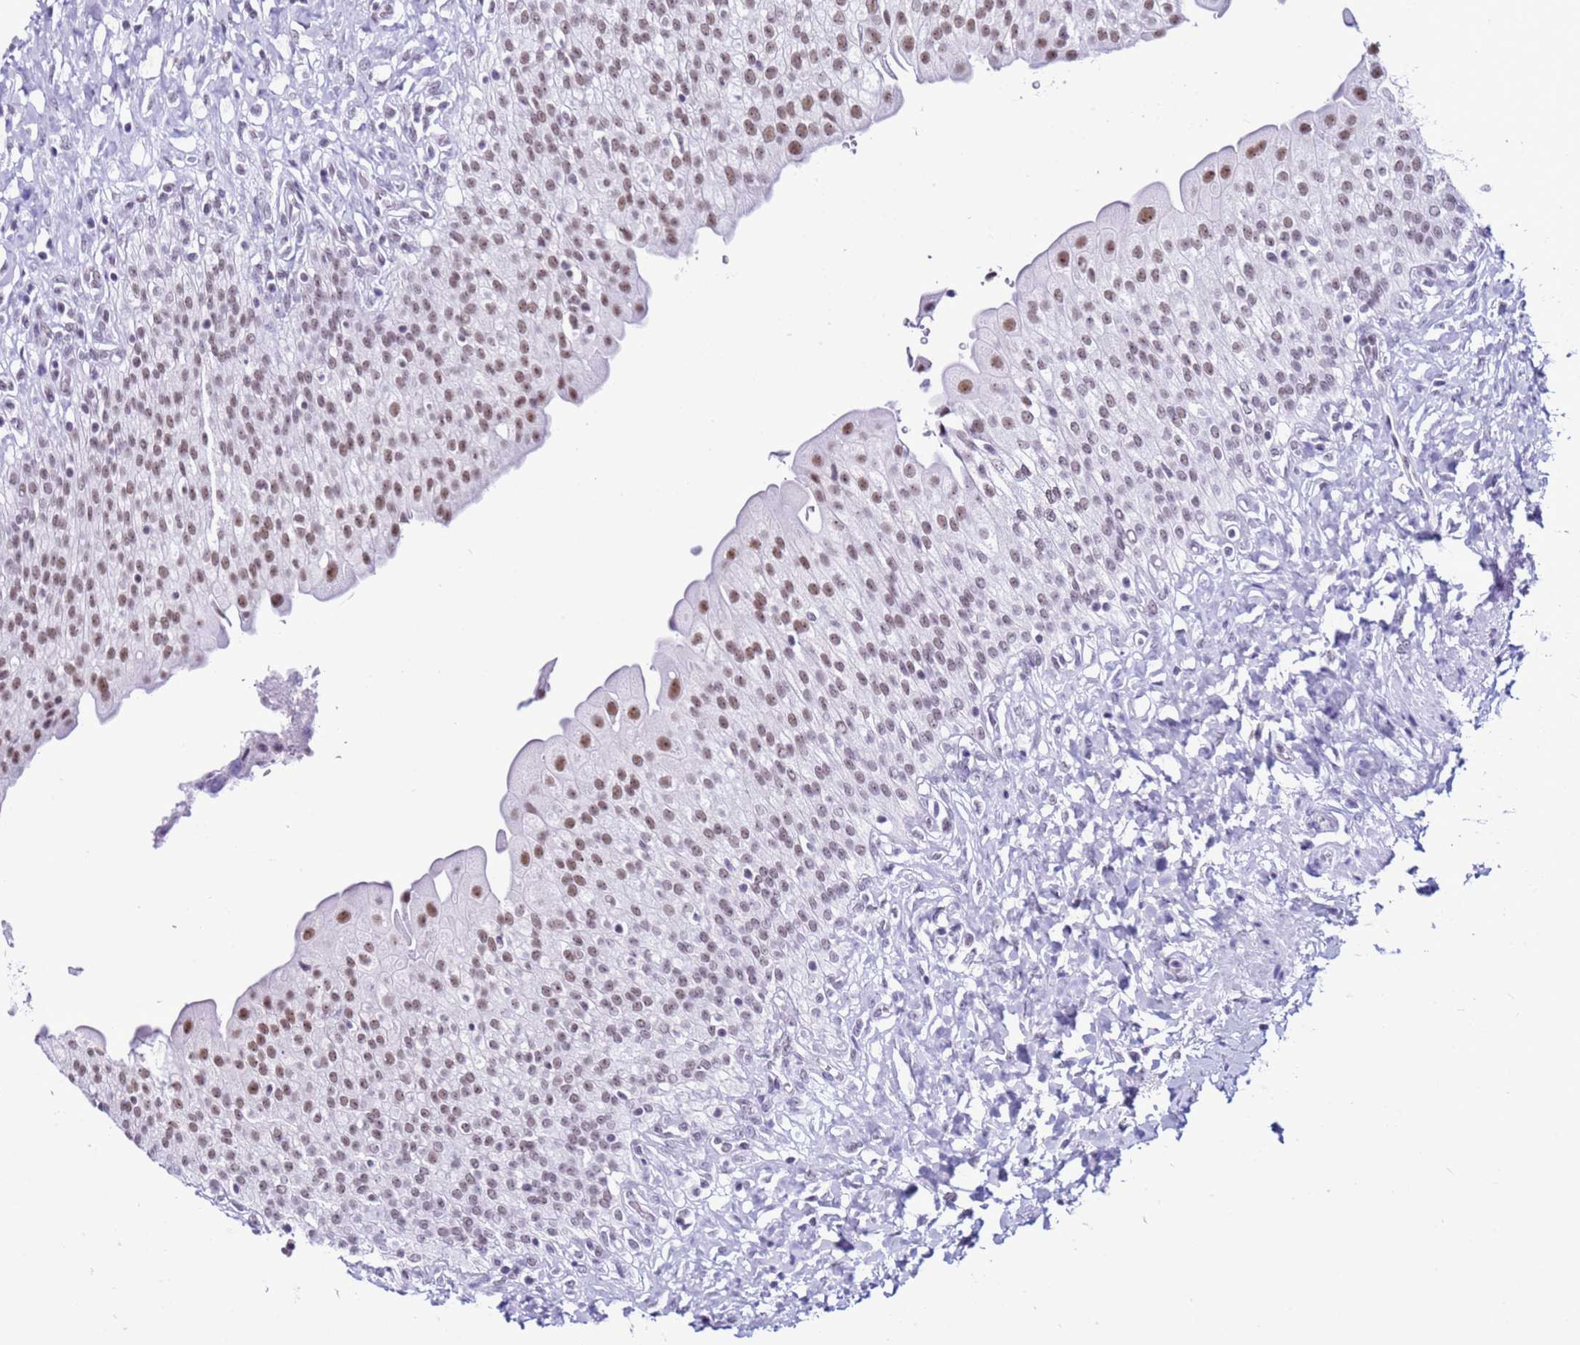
{"staining": {"intensity": "moderate", "quantity": ">75%", "location": "nuclear"}, "tissue": "urinary bladder", "cell_type": "Urothelial cells", "image_type": "normal", "snomed": [{"axis": "morphology", "description": "Normal tissue, NOS"}, {"axis": "morphology", "description": "Inflammation, NOS"}, {"axis": "topography", "description": "Urinary bladder"}], "caption": "Immunohistochemistry (IHC) staining of normal urinary bladder, which displays medium levels of moderate nuclear expression in about >75% of urothelial cells indicating moderate nuclear protein expression. The staining was performed using DAB (brown) for protein detection and nuclei were counterstained in hematoxylin (blue).", "gene": "DHX15", "patient": {"sex": "male", "age": 64}}